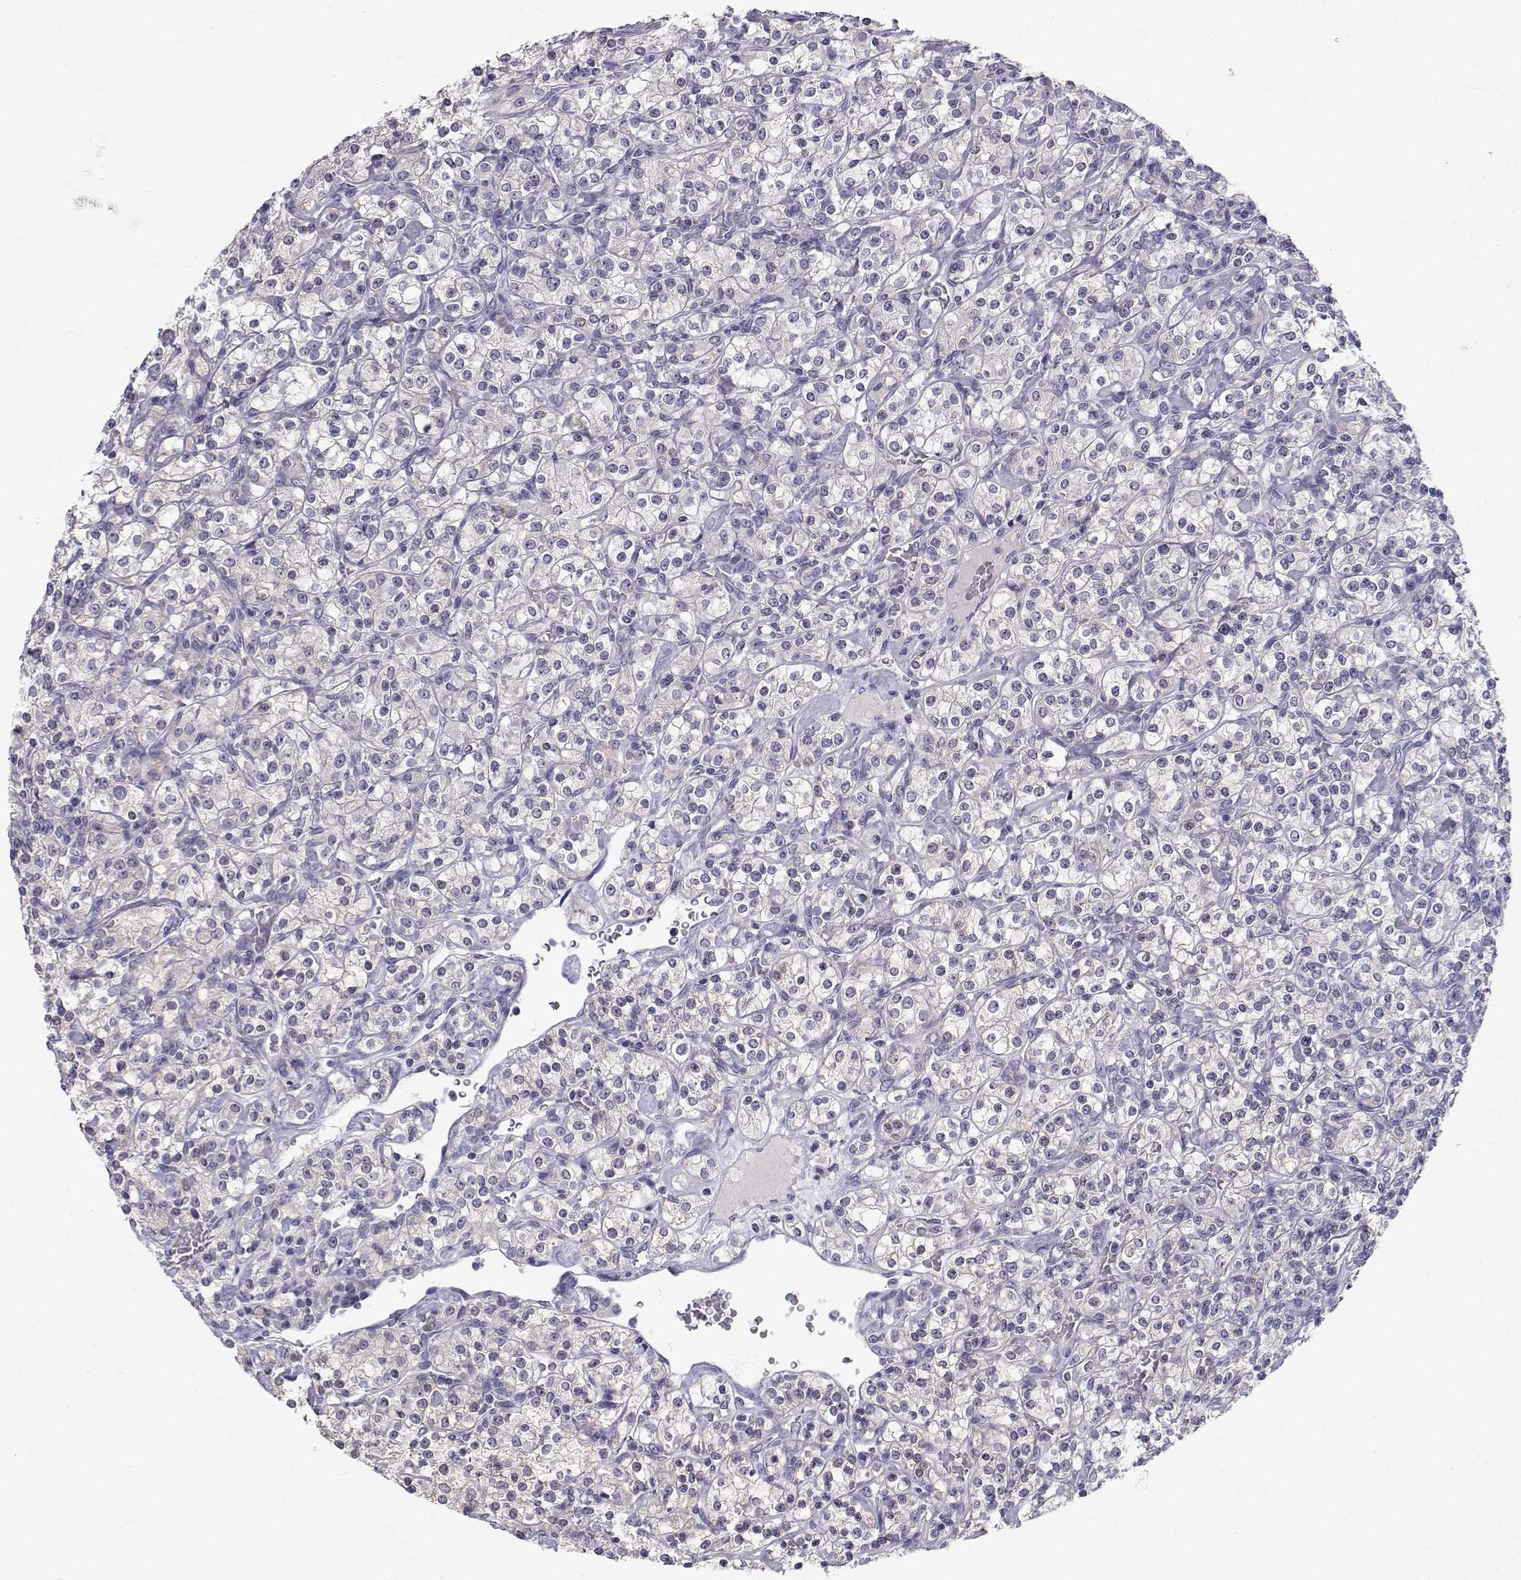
{"staining": {"intensity": "negative", "quantity": "none", "location": "none"}, "tissue": "renal cancer", "cell_type": "Tumor cells", "image_type": "cancer", "snomed": [{"axis": "morphology", "description": "Adenocarcinoma, NOS"}, {"axis": "topography", "description": "Kidney"}], "caption": "Immunohistochemistry (IHC) photomicrograph of renal adenocarcinoma stained for a protein (brown), which reveals no expression in tumor cells. The staining is performed using DAB brown chromogen with nuclei counter-stained in using hematoxylin.", "gene": "SLC6A3", "patient": {"sex": "male", "age": 77}}